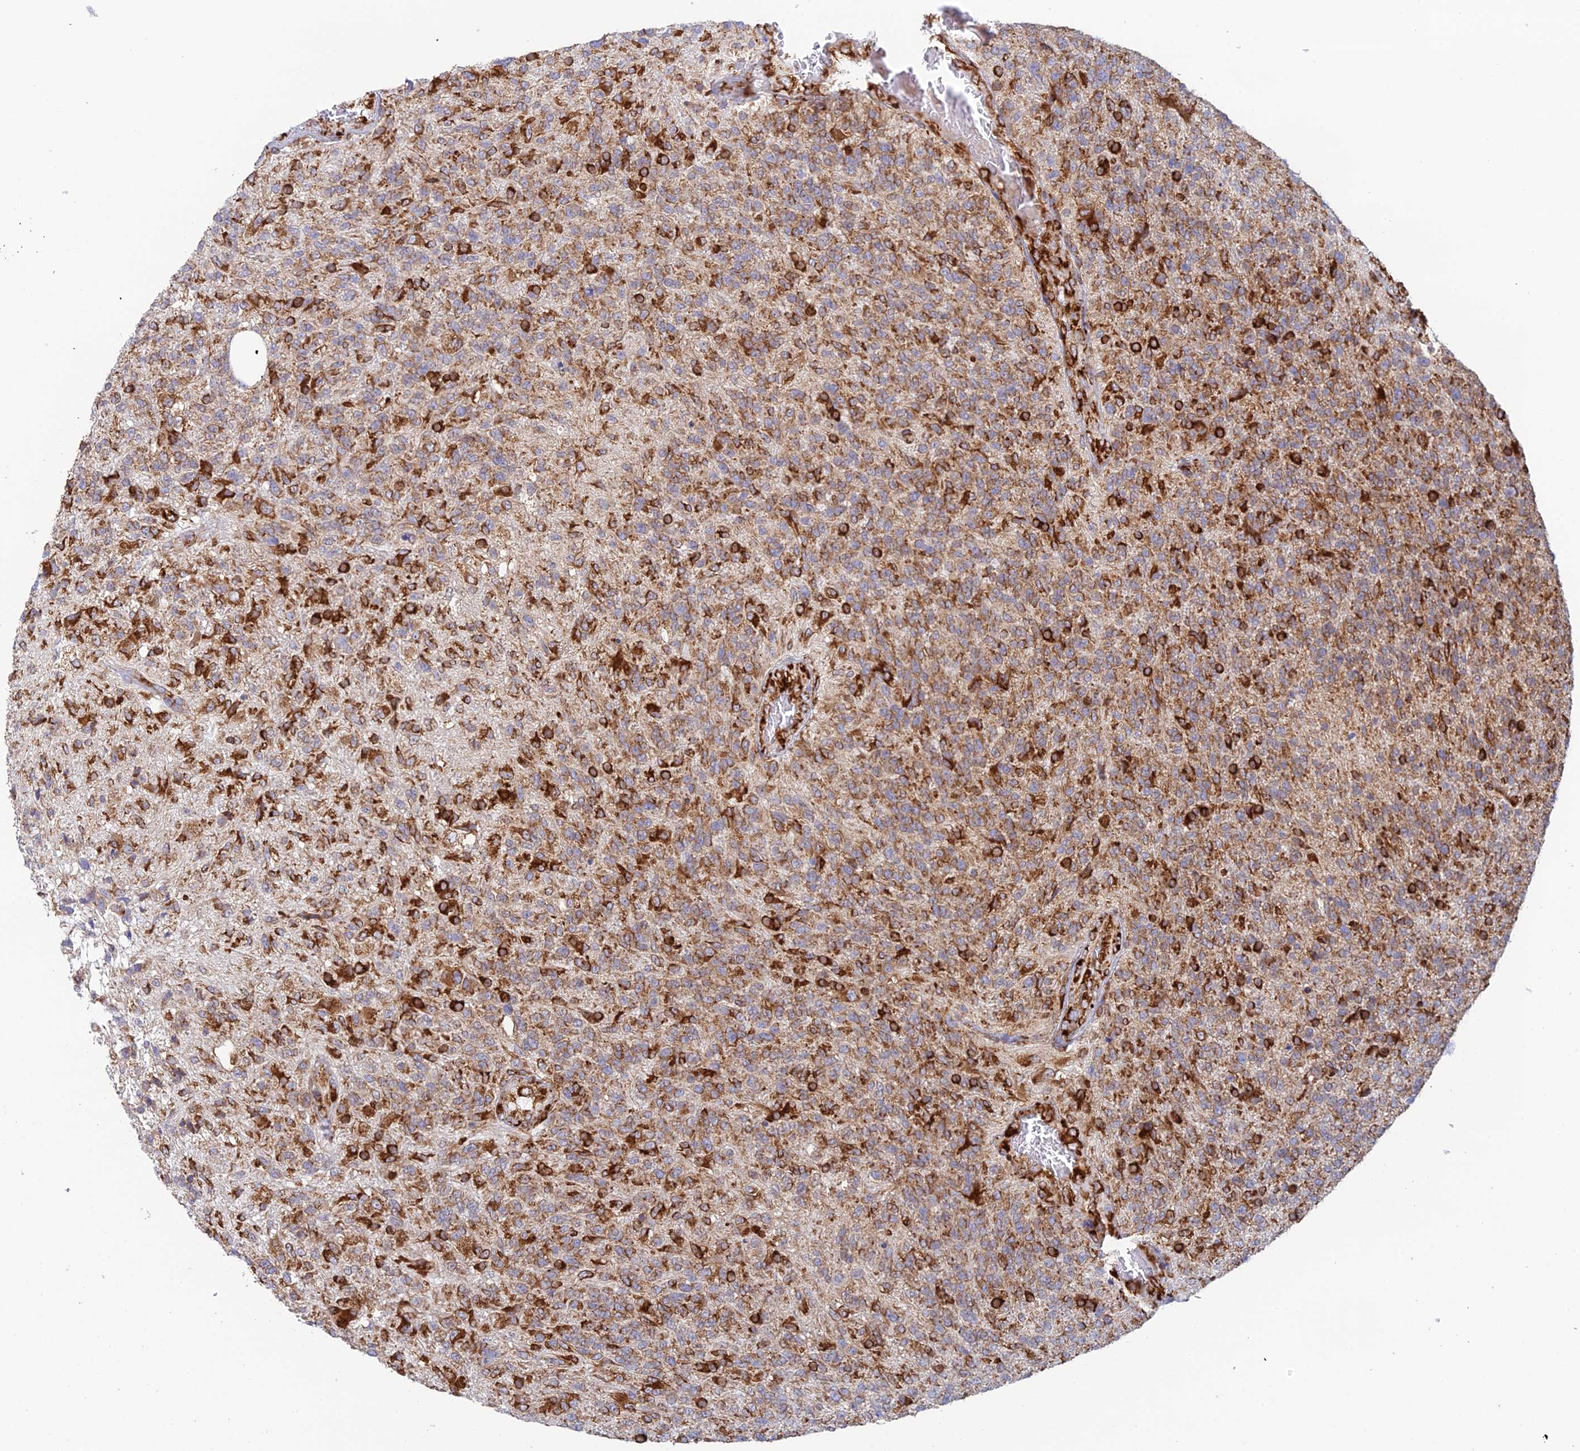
{"staining": {"intensity": "strong", "quantity": "25%-75%", "location": "cytoplasmic/membranous"}, "tissue": "glioma", "cell_type": "Tumor cells", "image_type": "cancer", "snomed": [{"axis": "morphology", "description": "Glioma, malignant, High grade"}, {"axis": "topography", "description": "Brain"}], "caption": "A brown stain labels strong cytoplasmic/membranous staining of a protein in malignant high-grade glioma tumor cells.", "gene": "CCDC69", "patient": {"sex": "male", "age": 56}}